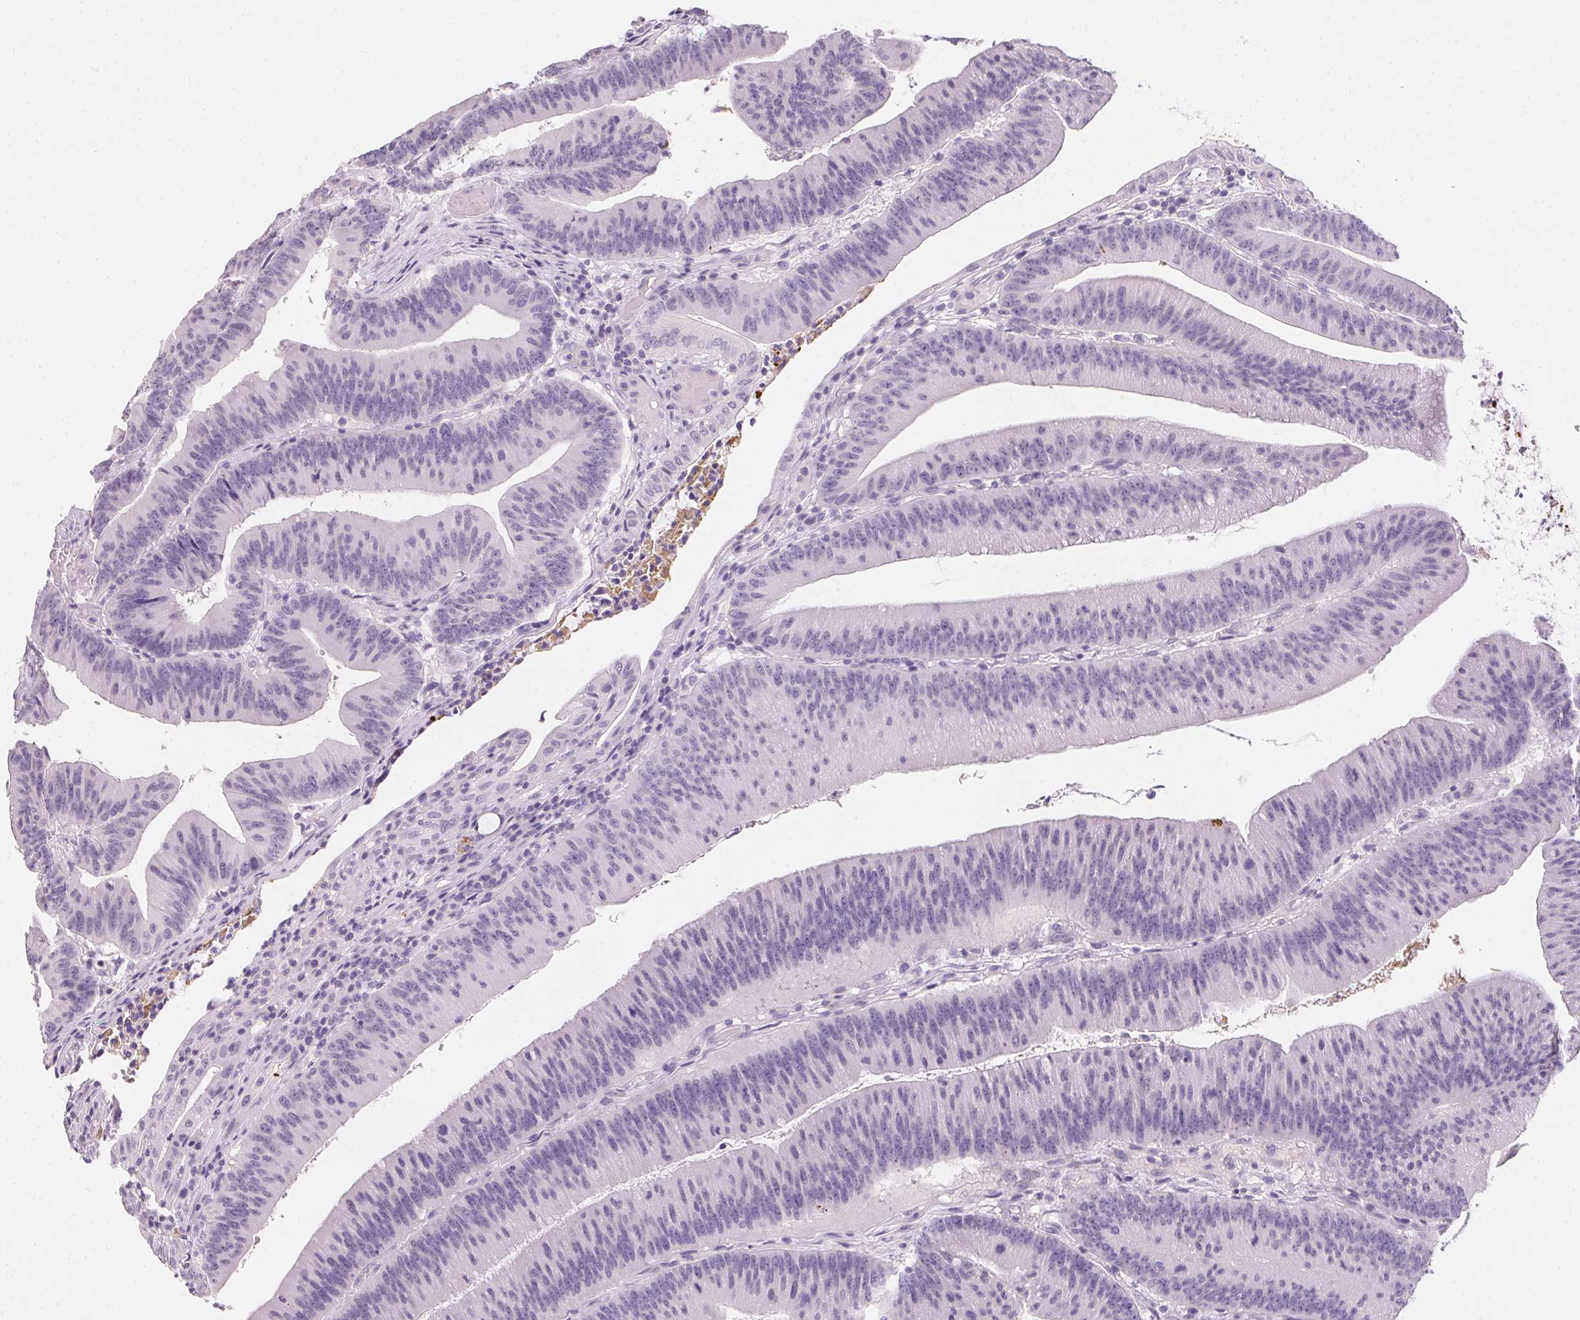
{"staining": {"intensity": "negative", "quantity": "none", "location": "none"}, "tissue": "colorectal cancer", "cell_type": "Tumor cells", "image_type": "cancer", "snomed": [{"axis": "morphology", "description": "Adenocarcinoma, NOS"}, {"axis": "topography", "description": "Colon"}], "caption": "Immunohistochemistry of human adenocarcinoma (colorectal) shows no positivity in tumor cells. (Stains: DAB (3,3'-diaminobenzidine) IHC with hematoxylin counter stain, Microscopy: brightfield microscopy at high magnification).", "gene": "MYL4", "patient": {"sex": "female", "age": 78}}